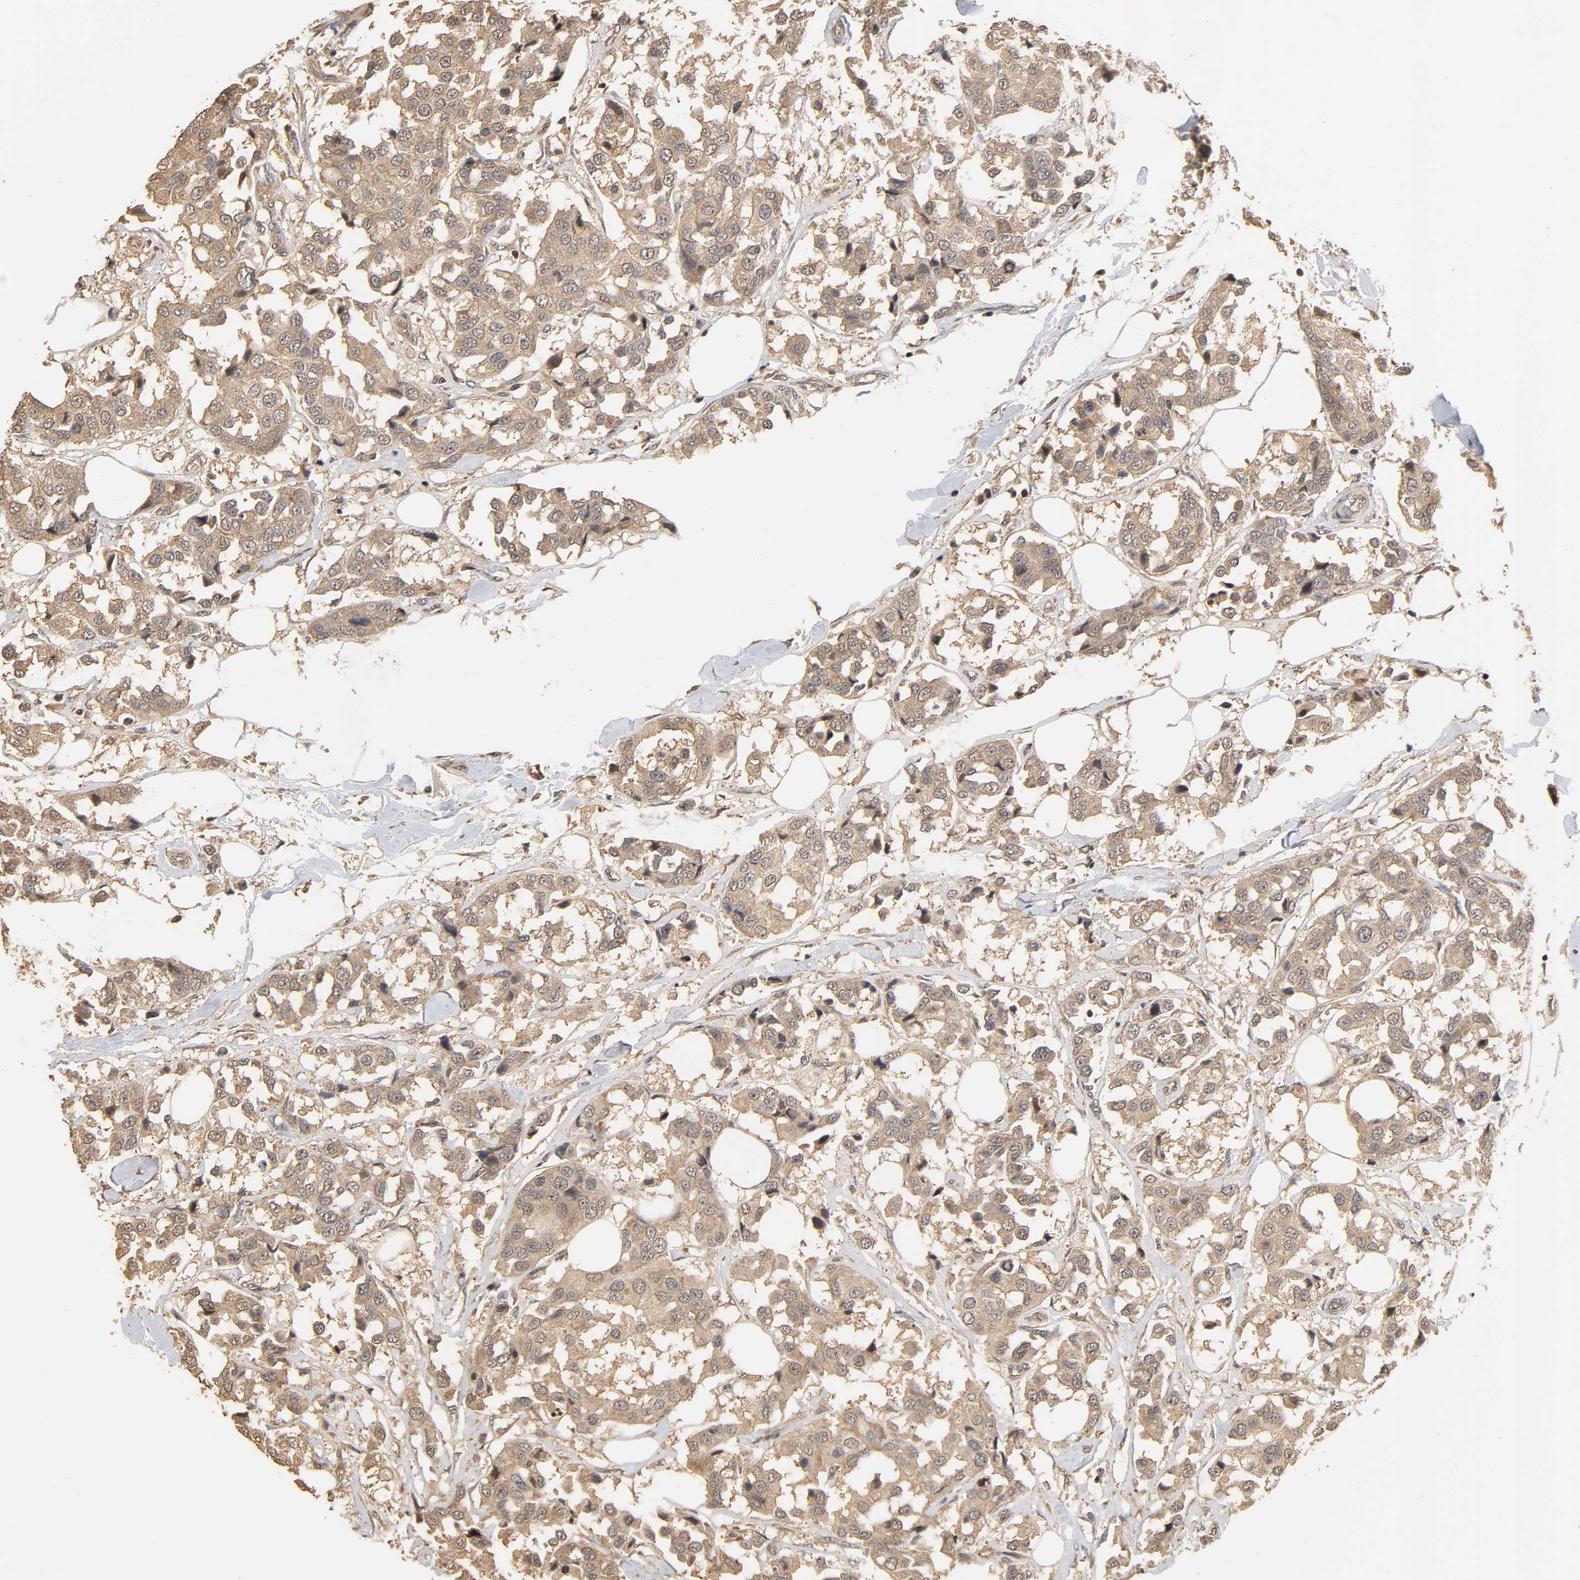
{"staining": {"intensity": "weak", "quantity": ">75%", "location": "cytoplasmic/membranous"}, "tissue": "breast cancer", "cell_type": "Tumor cells", "image_type": "cancer", "snomed": [{"axis": "morphology", "description": "Duct carcinoma"}, {"axis": "topography", "description": "Breast"}], "caption": "Weak cytoplasmic/membranous positivity for a protein is present in about >75% of tumor cells of breast cancer (invasive ductal carcinoma) using immunohistochemistry (IHC).", "gene": "ARHGEF7", "patient": {"sex": "female", "age": 80}}